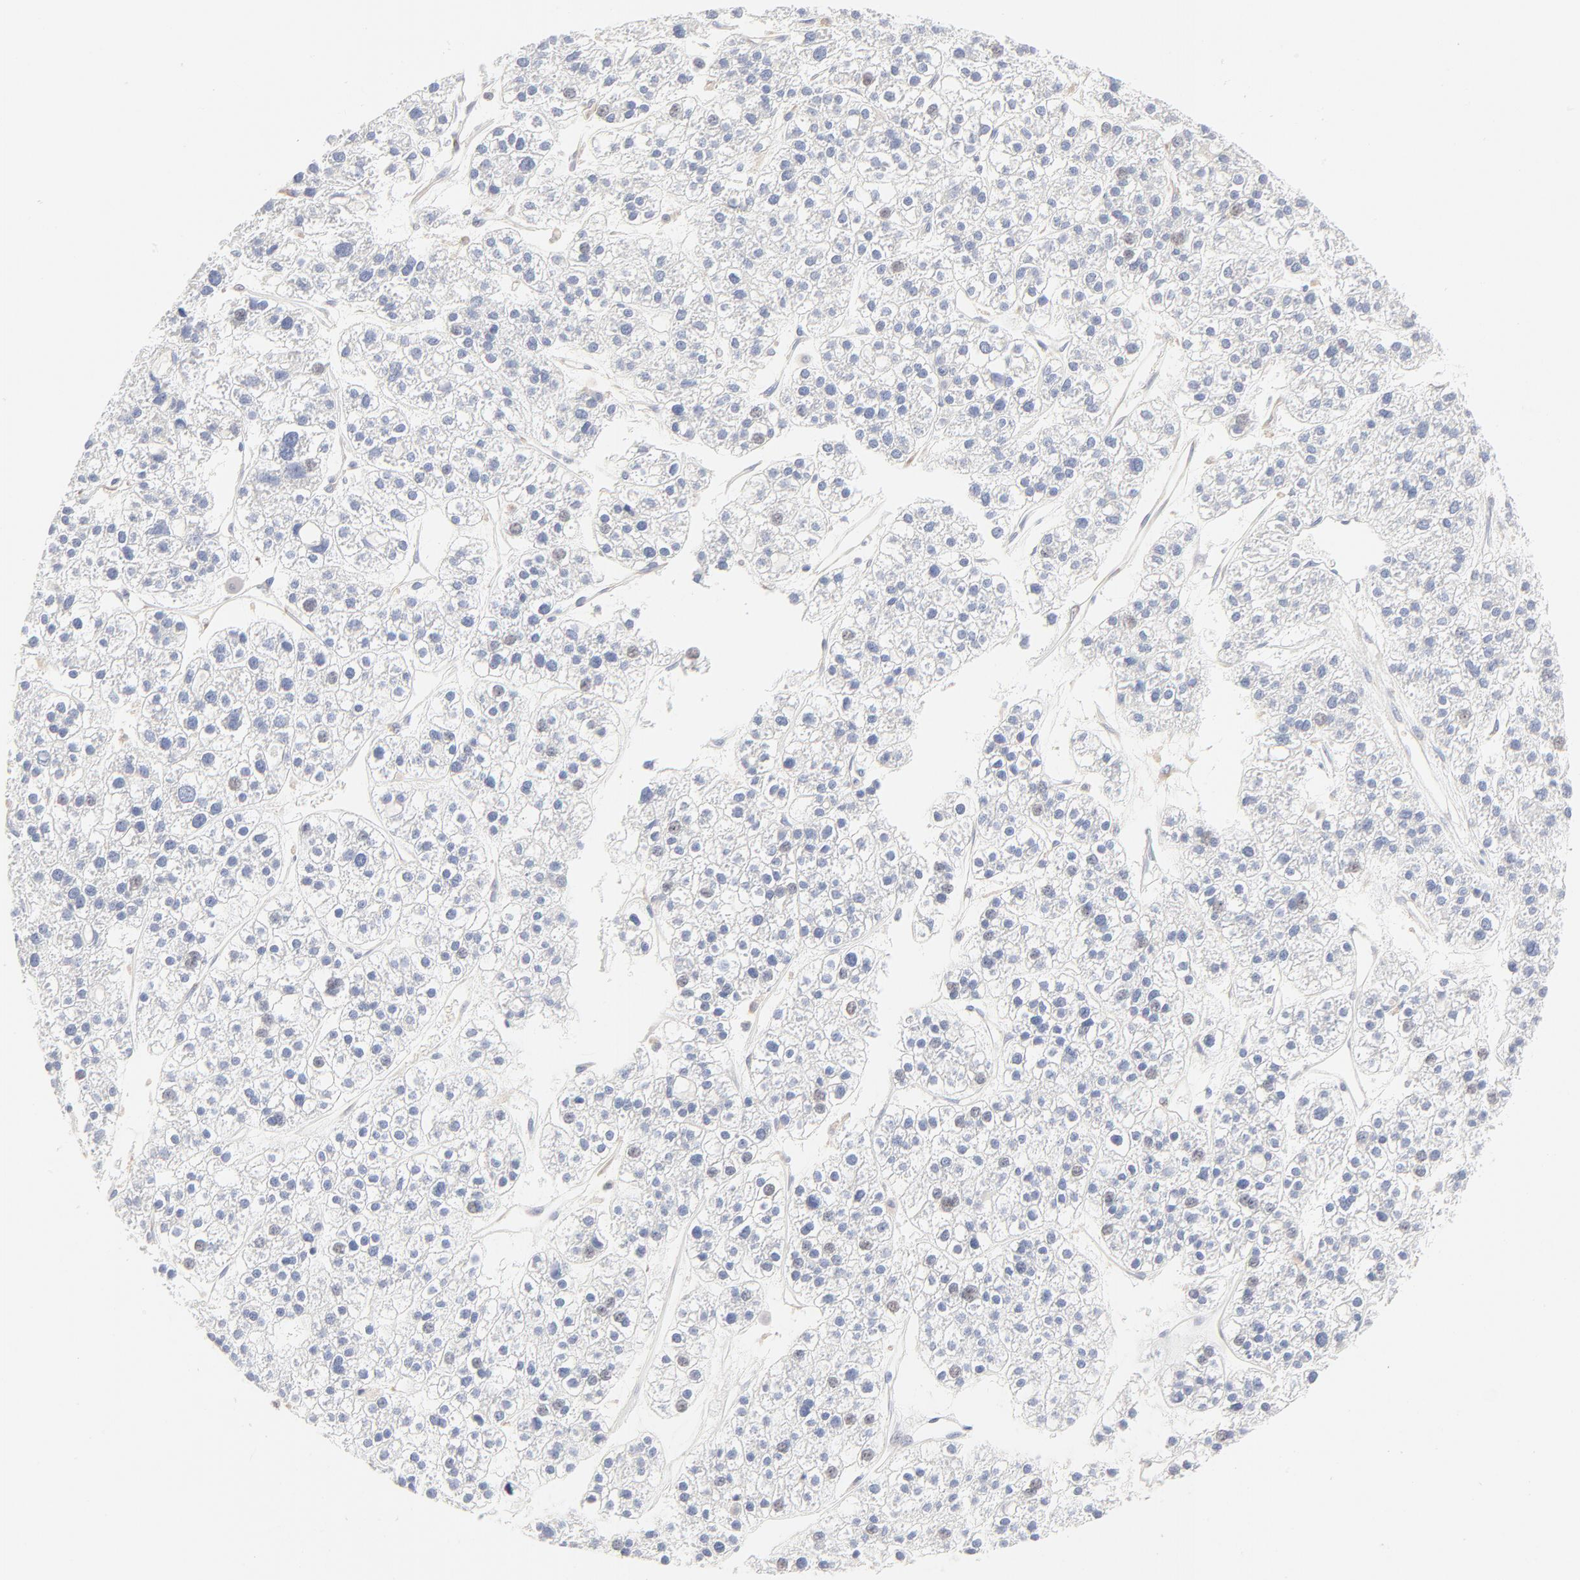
{"staining": {"intensity": "negative", "quantity": "none", "location": "none"}, "tissue": "liver cancer", "cell_type": "Tumor cells", "image_type": "cancer", "snomed": [{"axis": "morphology", "description": "Carcinoma, Hepatocellular, NOS"}, {"axis": "topography", "description": "Liver"}], "caption": "Hepatocellular carcinoma (liver) was stained to show a protein in brown. There is no significant staining in tumor cells.", "gene": "RPS21", "patient": {"sex": "female", "age": 85}}